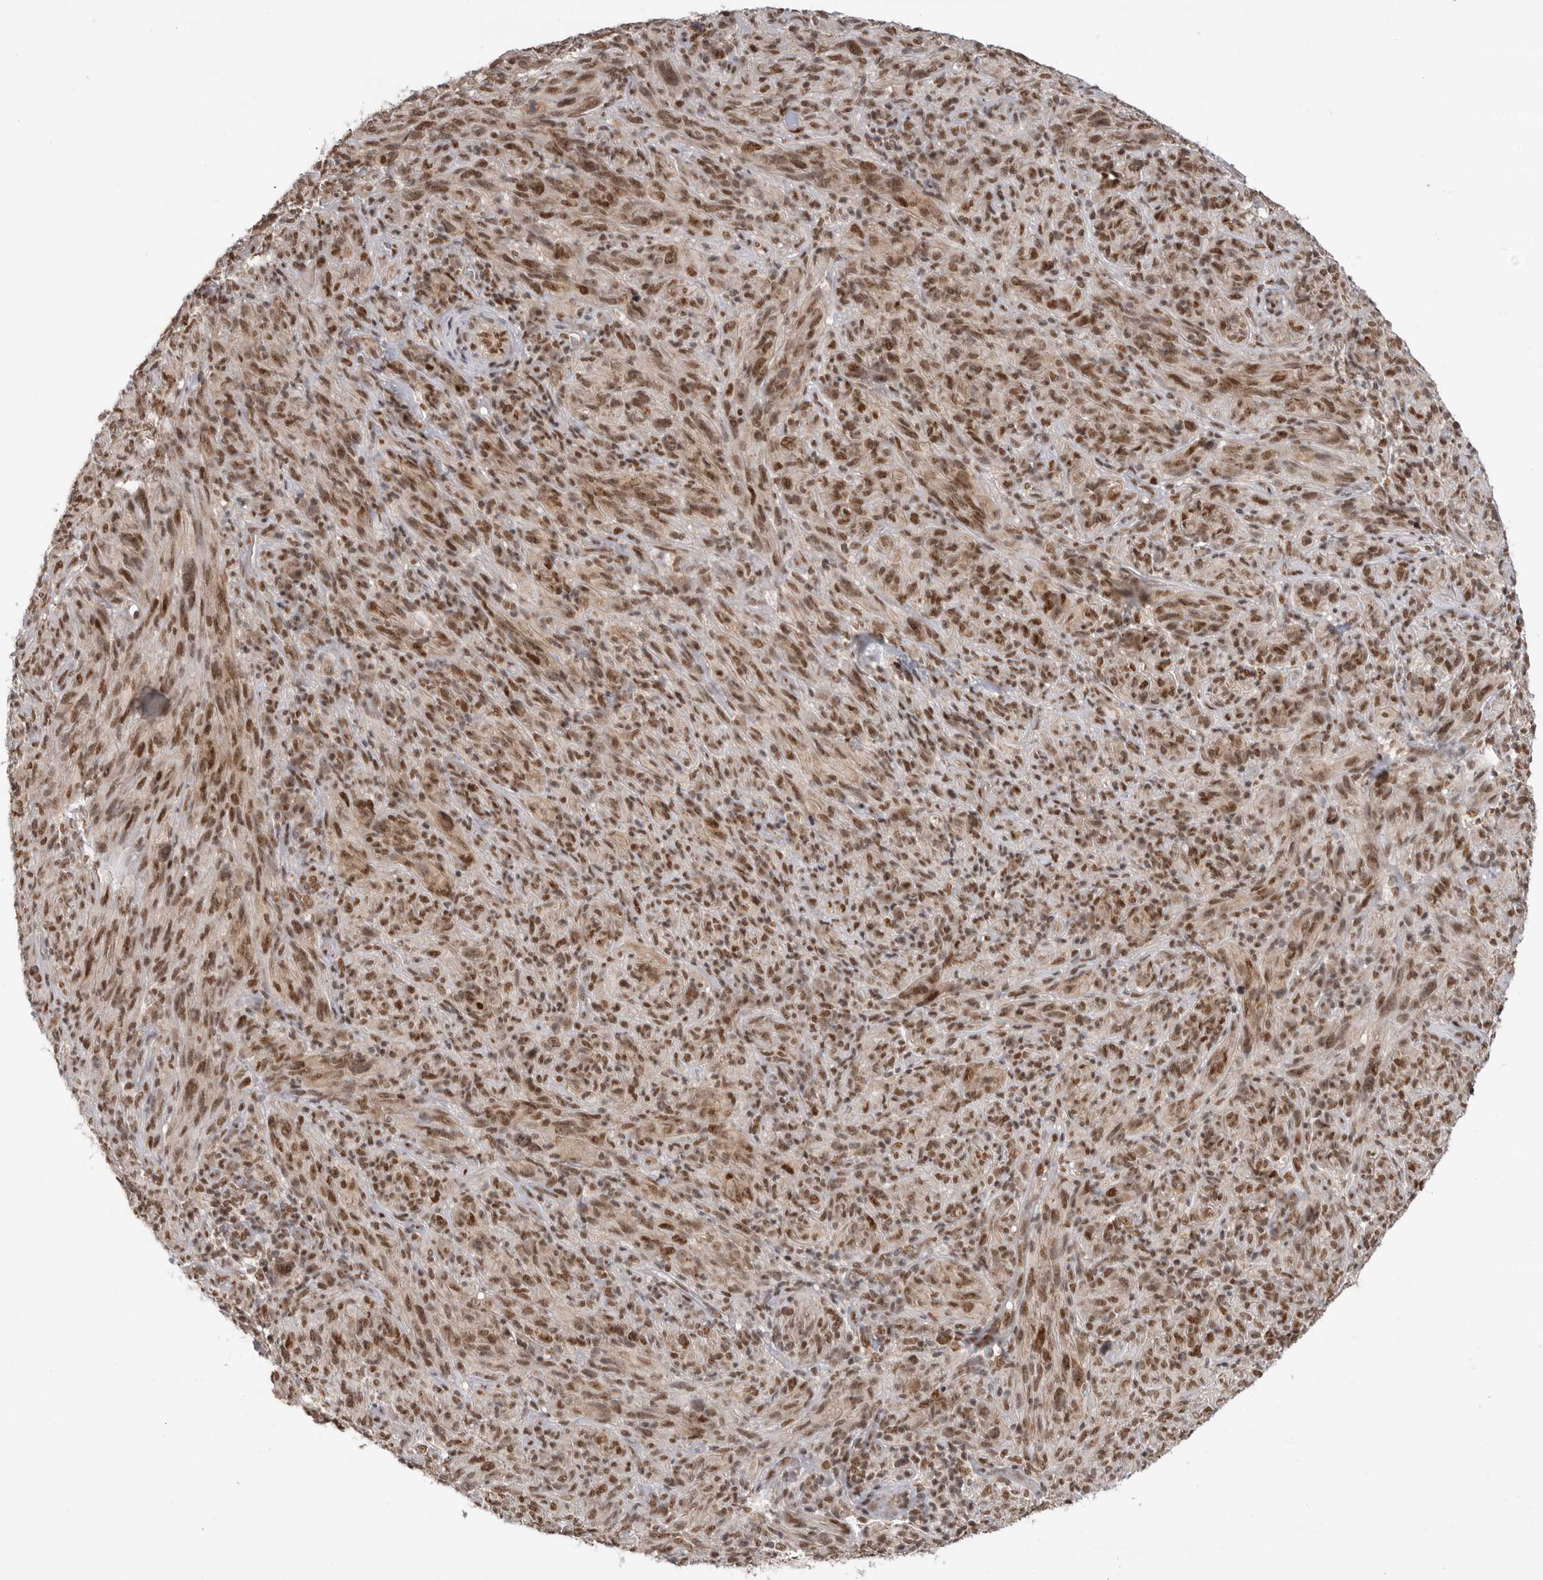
{"staining": {"intensity": "moderate", "quantity": ">75%", "location": "nuclear"}, "tissue": "melanoma", "cell_type": "Tumor cells", "image_type": "cancer", "snomed": [{"axis": "morphology", "description": "Malignant melanoma, NOS"}, {"axis": "topography", "description": "Skin of head"}], "caption": "An immunohistochemistry (IHC) micrograph of neoplastic tissue is shown. Protein staining in brown highlights moderate nuclear positivity in melanoma within tumor cells. The staining was performed using DAB (3,3'-diaminobenzidine) to visualize the protein expression in brown, while the nuclei were stained in blue with hematoxylin (Magnification: 20x).", "gene": "ZNF830", "patient": {"sex": "male", "age": 96}}